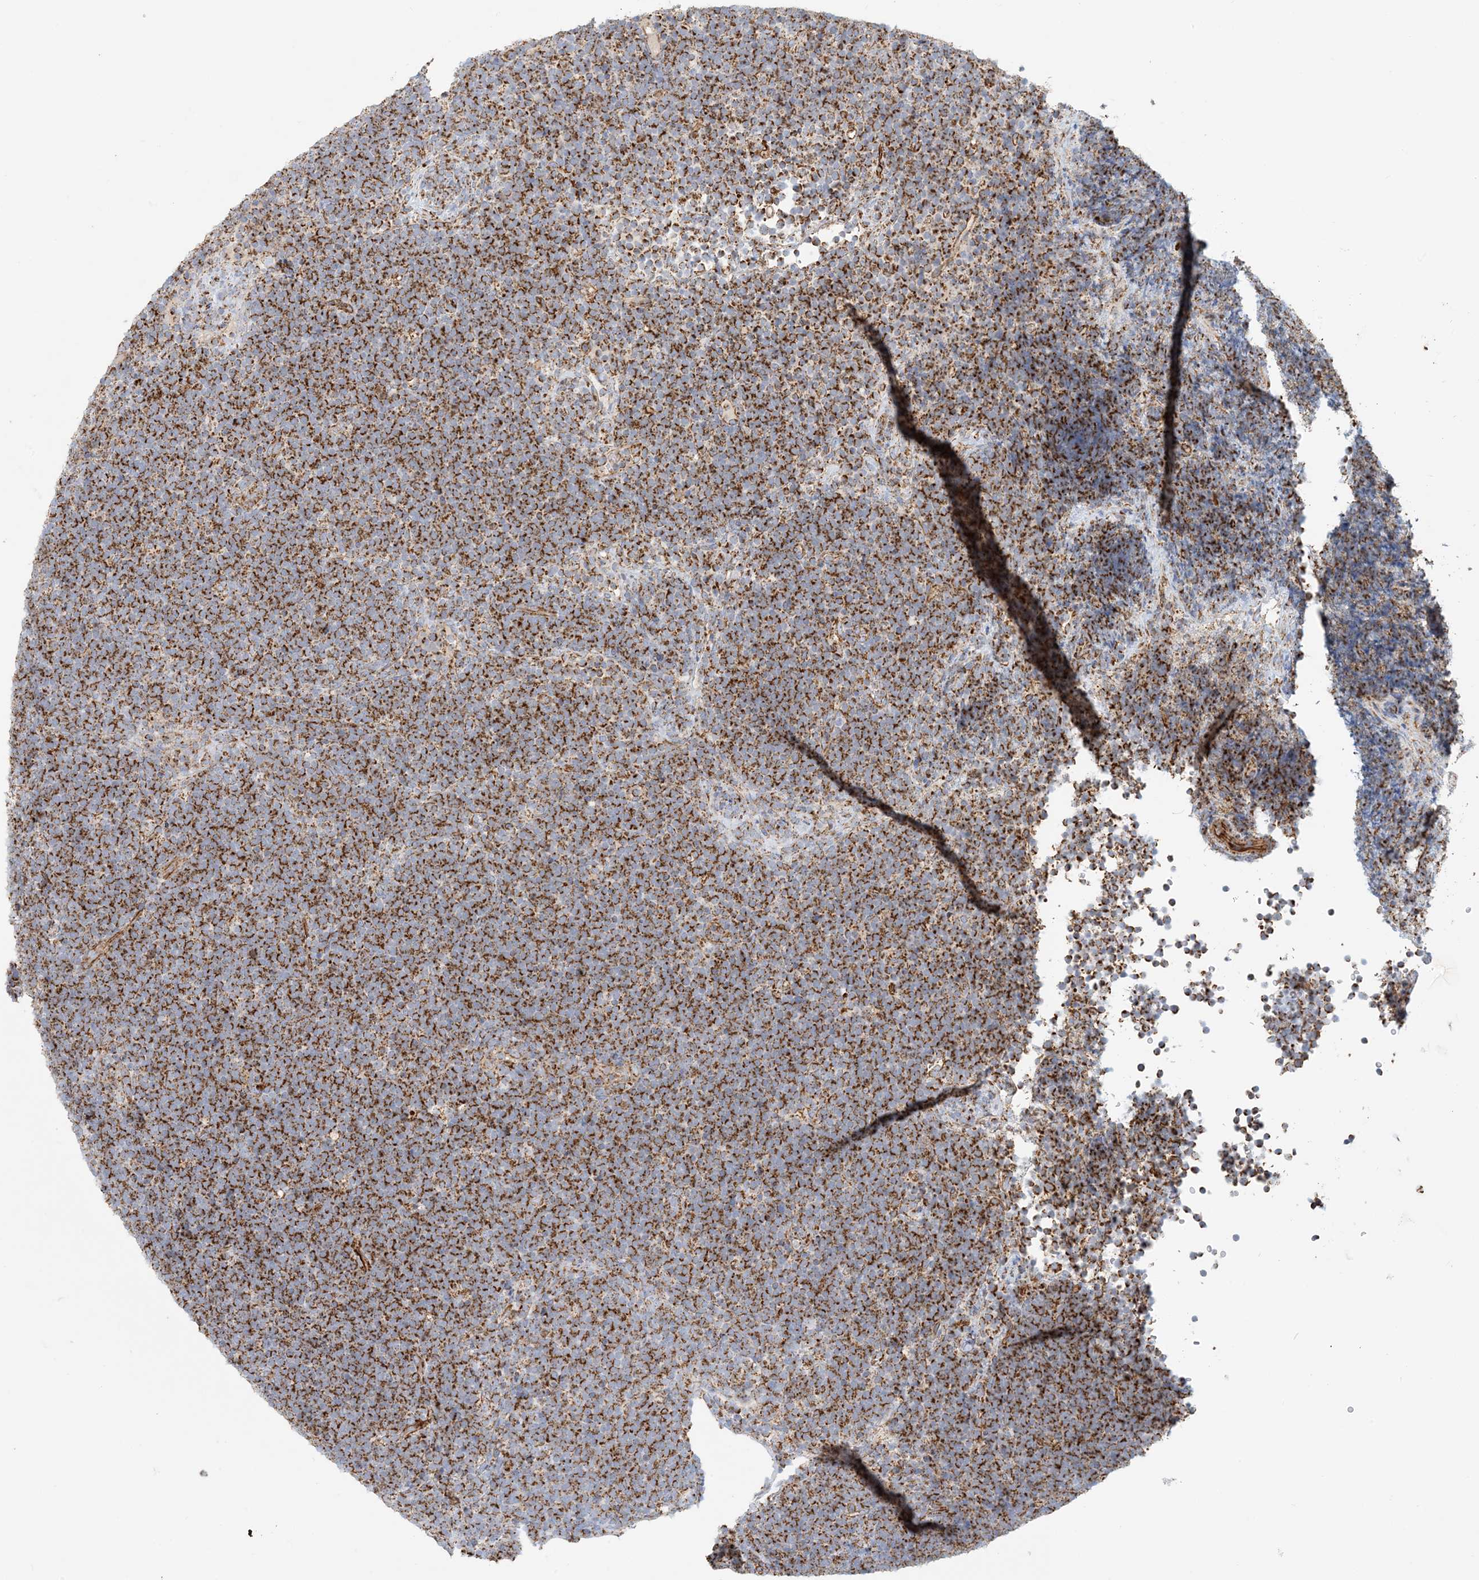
{"staining": {"intensity": "moderate", "quantity": ">75%", "location": "cytoplasmic/membranous"}, "tissue": "lymphoma", "cell_type": "Tumor cells", "image_type": "cancer", "snomed": [{"axis": "morphology", "description": "Malignant lymphoma, non-Hodgkin's type, High grade"}, {"axis": "topography", "description": "Lymph node"}], "caption": "DAB (3,3'-diaminobenzidine) immunohistochemical staining of human lymphoma demonstrates moderate cytoplasmic/membranous protein expression in approximately >75% of tumor cells.", "gene": "COA3", "patient": {"sex": "male", "age": 13}}